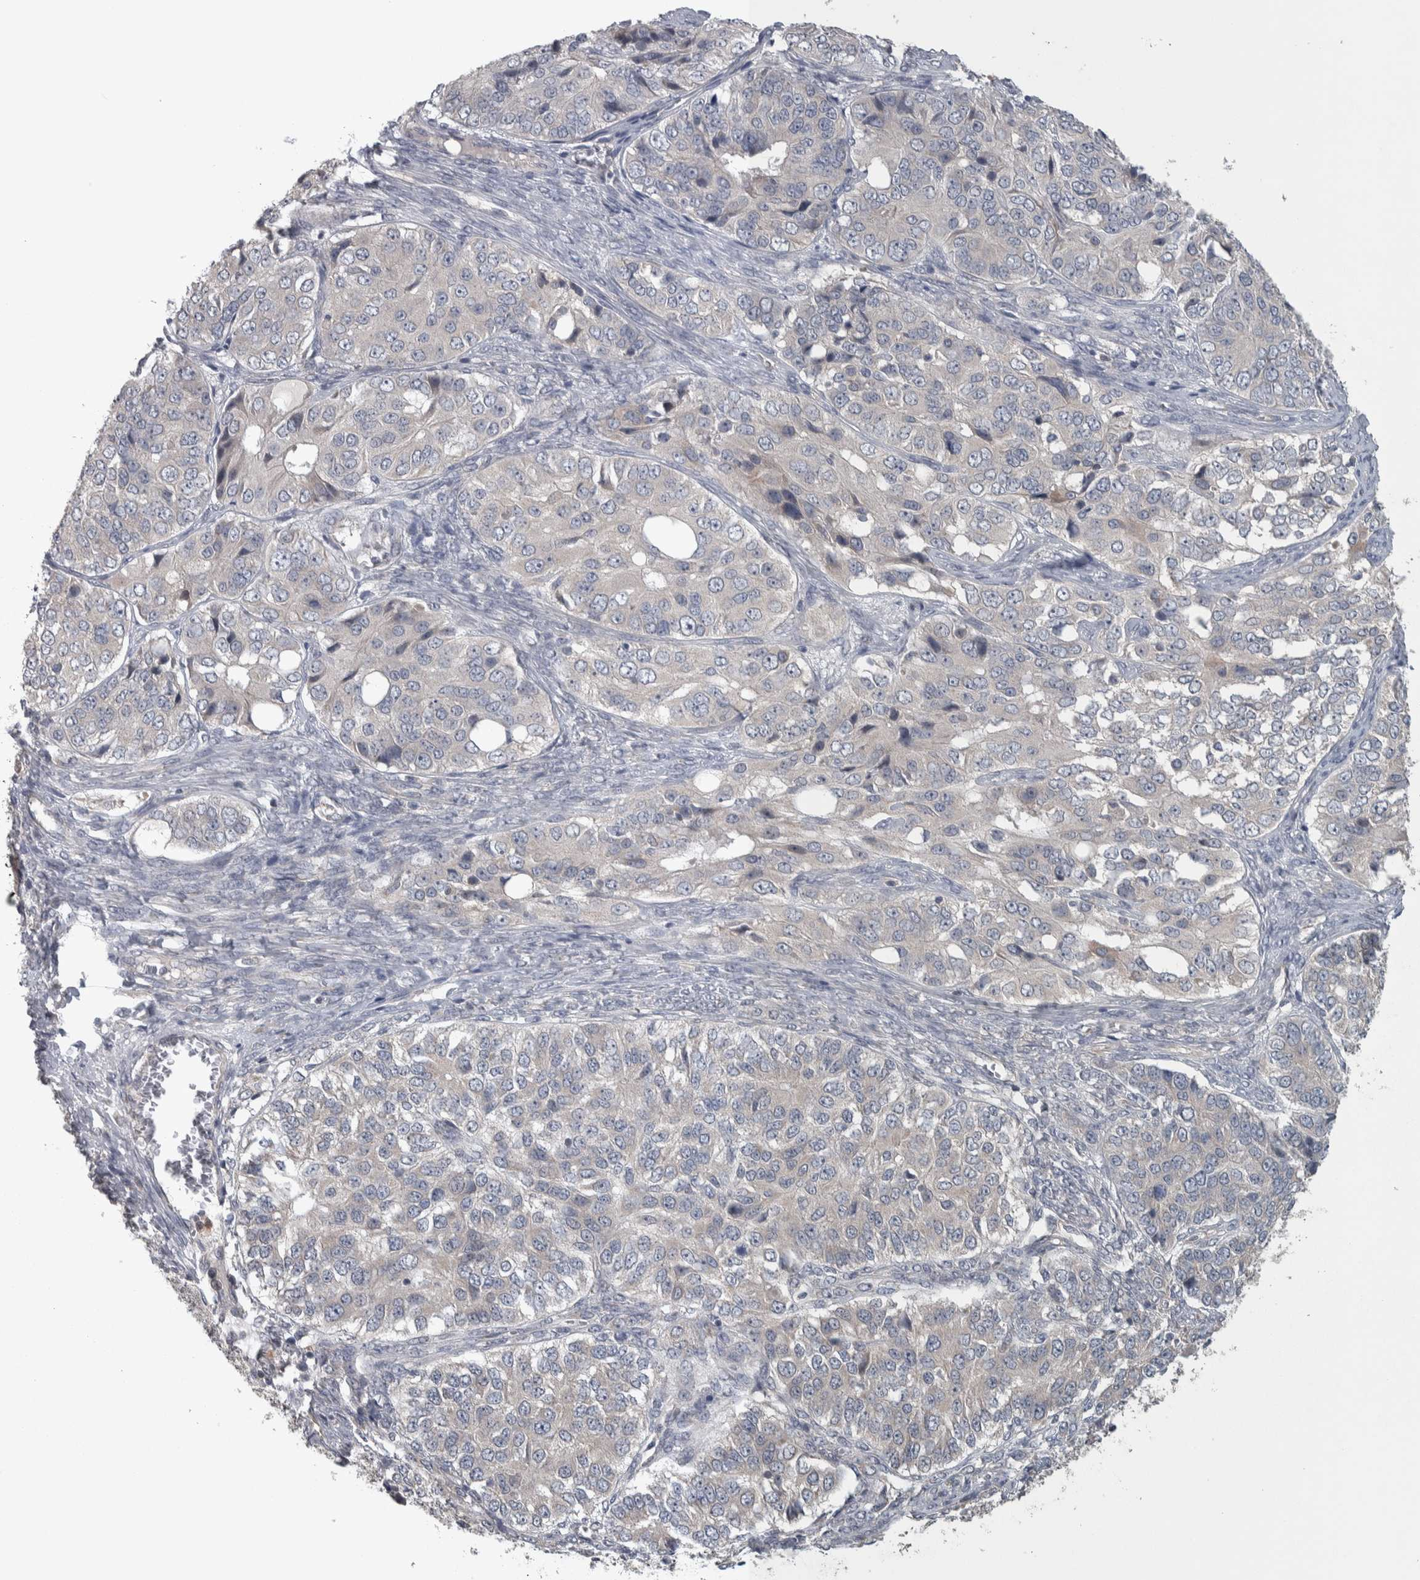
{"staining": {"intensity": "negative", "quantity": "none", "location": "none"}, "tissue": "ovarian cancer", "cell_type": "Tumor cells", "image_type": "cancer", "snomed": [{"axis": "morphology", "description": "Carcinoma, endometroid"}, {"axis": "topography", "description": "Ovary"}], "caption": "This image is of endometroid carcinoma (ovarian) stained with IHC to label a protein in brown with the nuclei are counter-stained blue. There is no positivity in tumor cells.", "gene": "SRP68", "patient": {"sex": "female", "age": 51}}